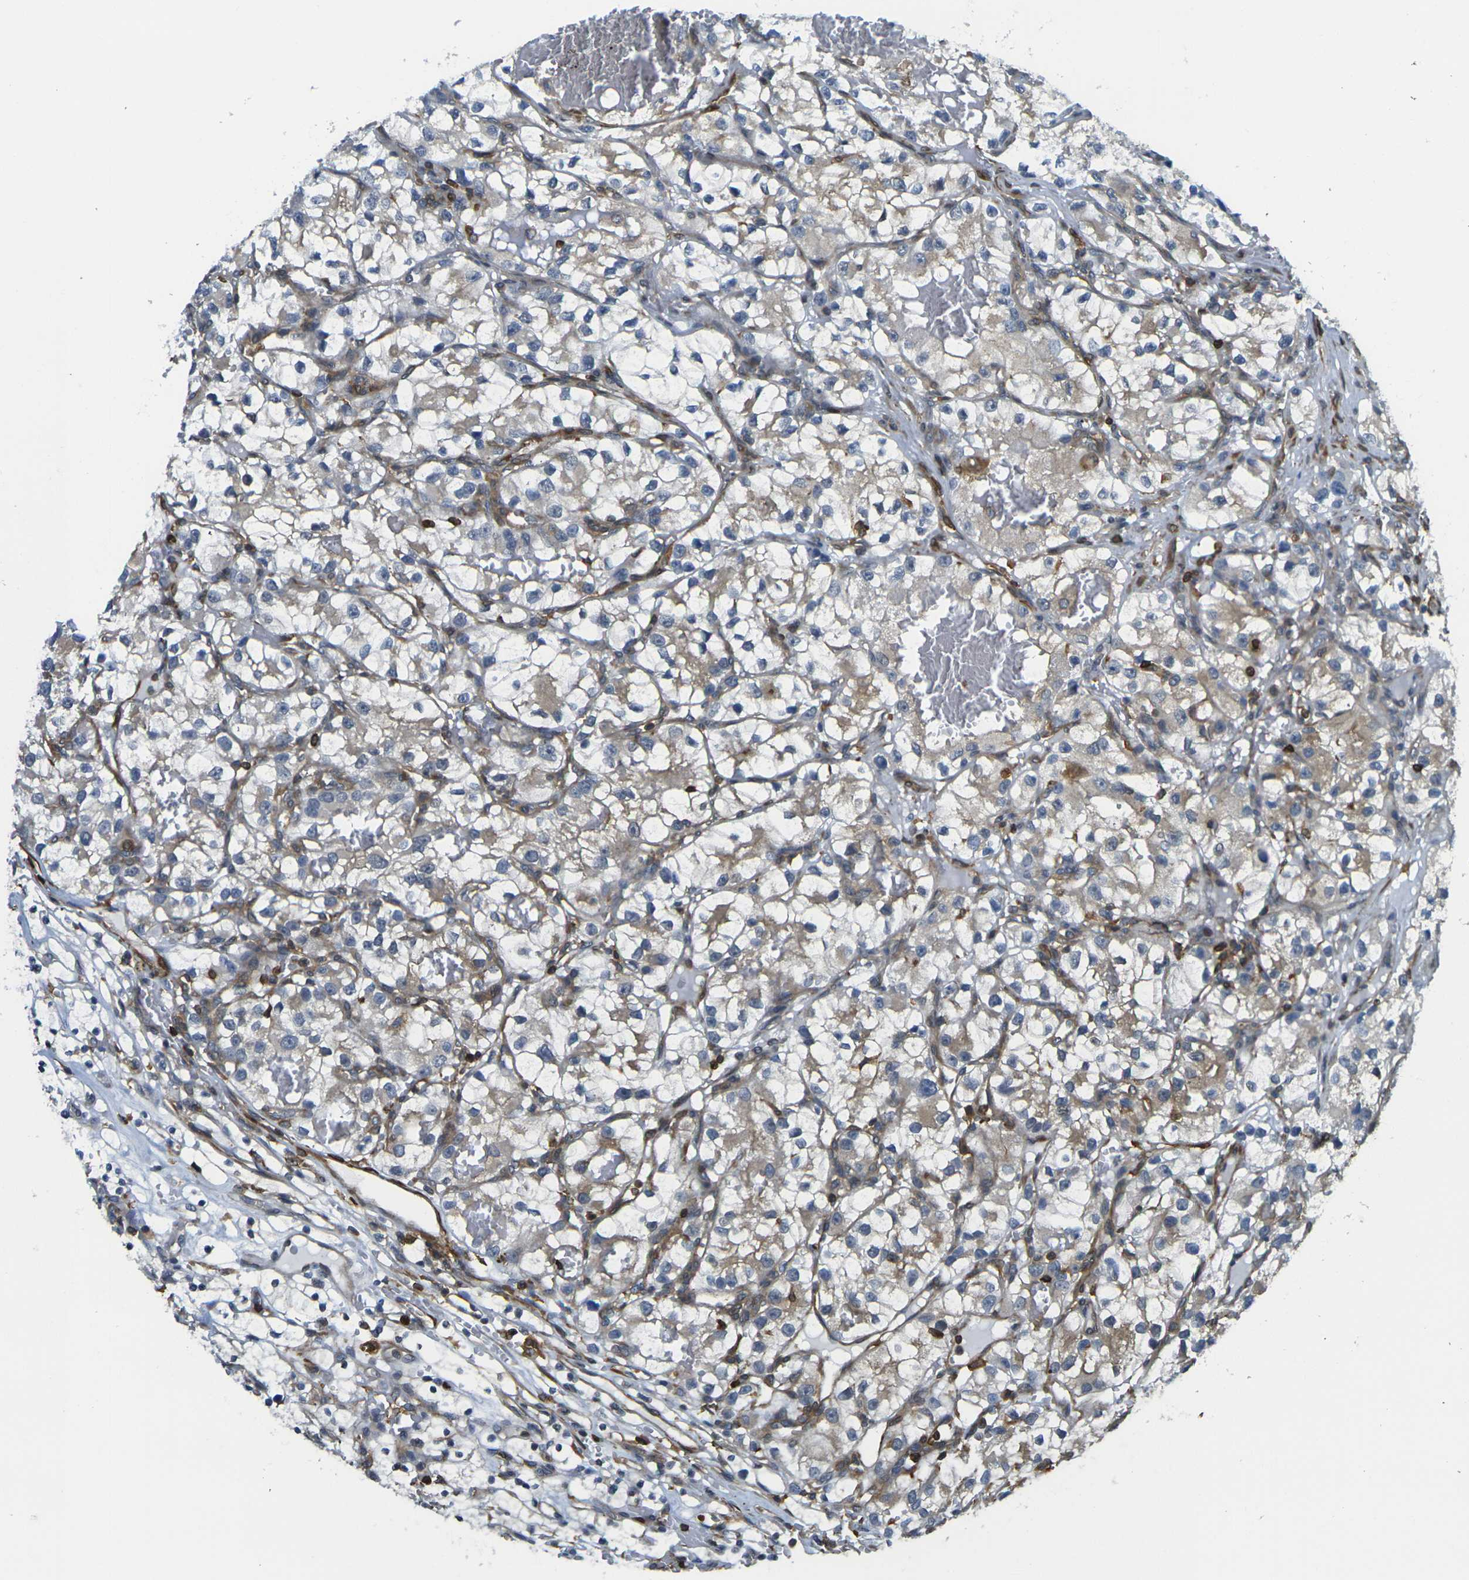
{"staining": {"intensity": "weak", "quantity": "25%-75%", "location": "cytoplasmic/membranous"}, "tissue": "renal cancer", "cell_type": "Tumor cells", "image_type": "cancer", "snomed": [{"axis": "morphology", "description": "Adenocarcinoma, NOS"}, {"axis": "topography", "description": "Kidney"}], "caption": "Human renal adenocarcinoma stained with a protein marker displays weak staining in tumor cells.", "gene": "LASP1", "patient": {"sex": "female", "age": 57}}